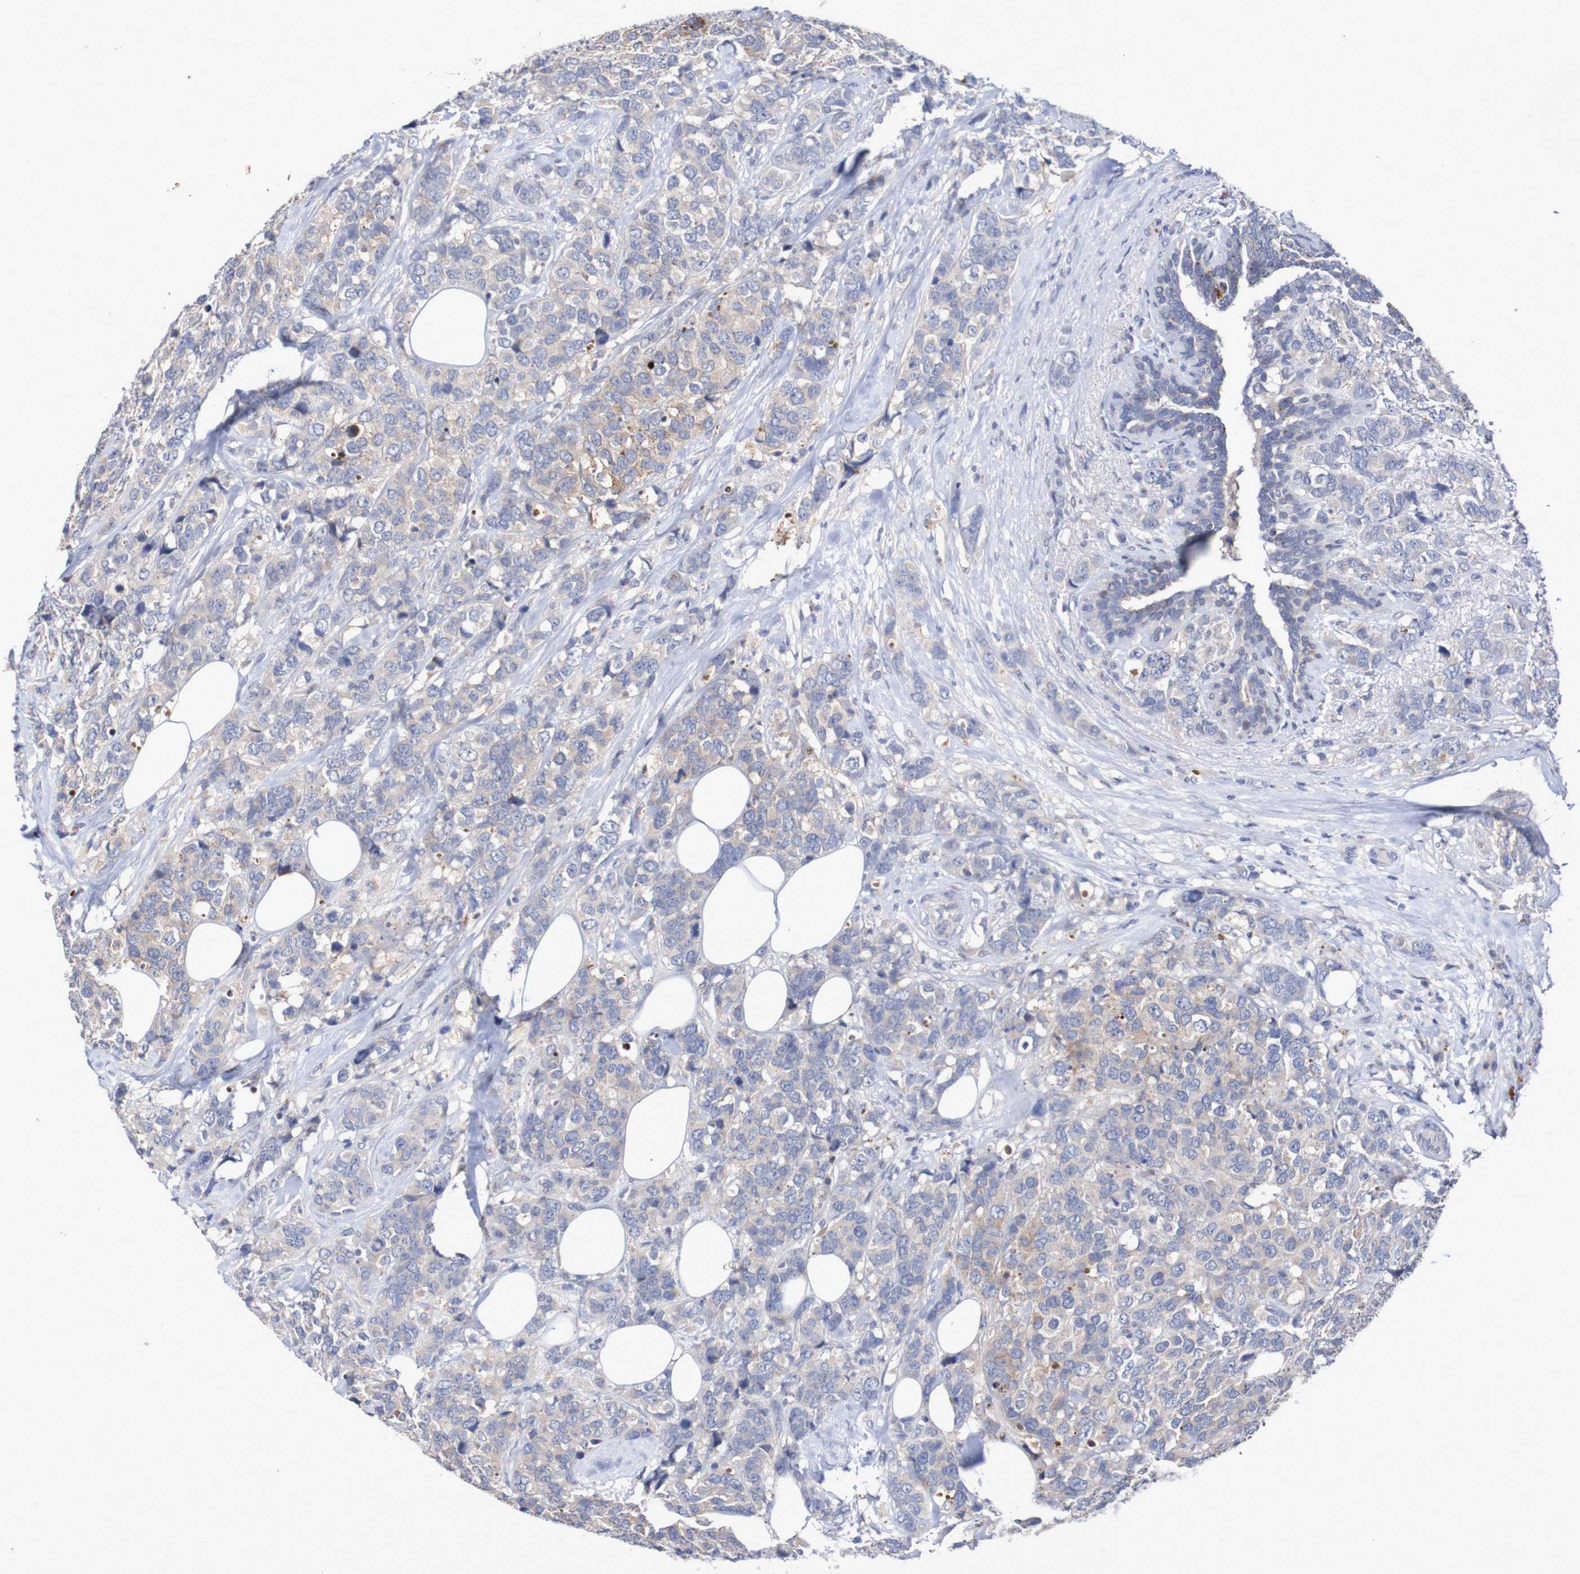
{"staining": {"intensity": "weak", "quantity": "<25%", "location": "cytoplasmic/membranous"}, "tissue": "breast cancer", "cell_type": "Tumor cells", "image_type": "cancer", "snomed": [{"axis": "morphology", "description": "Lobular carcinoma"}, {"axis": "topography", "description": "Breast"}], "caption": "IHC photomicrograph of lobular carcinoma (breast) stained for a protein (brown), which demonstrates no expression in tumor cells.", "gene": "FBP2", "patient": {"sex": "female", "age": 59}}